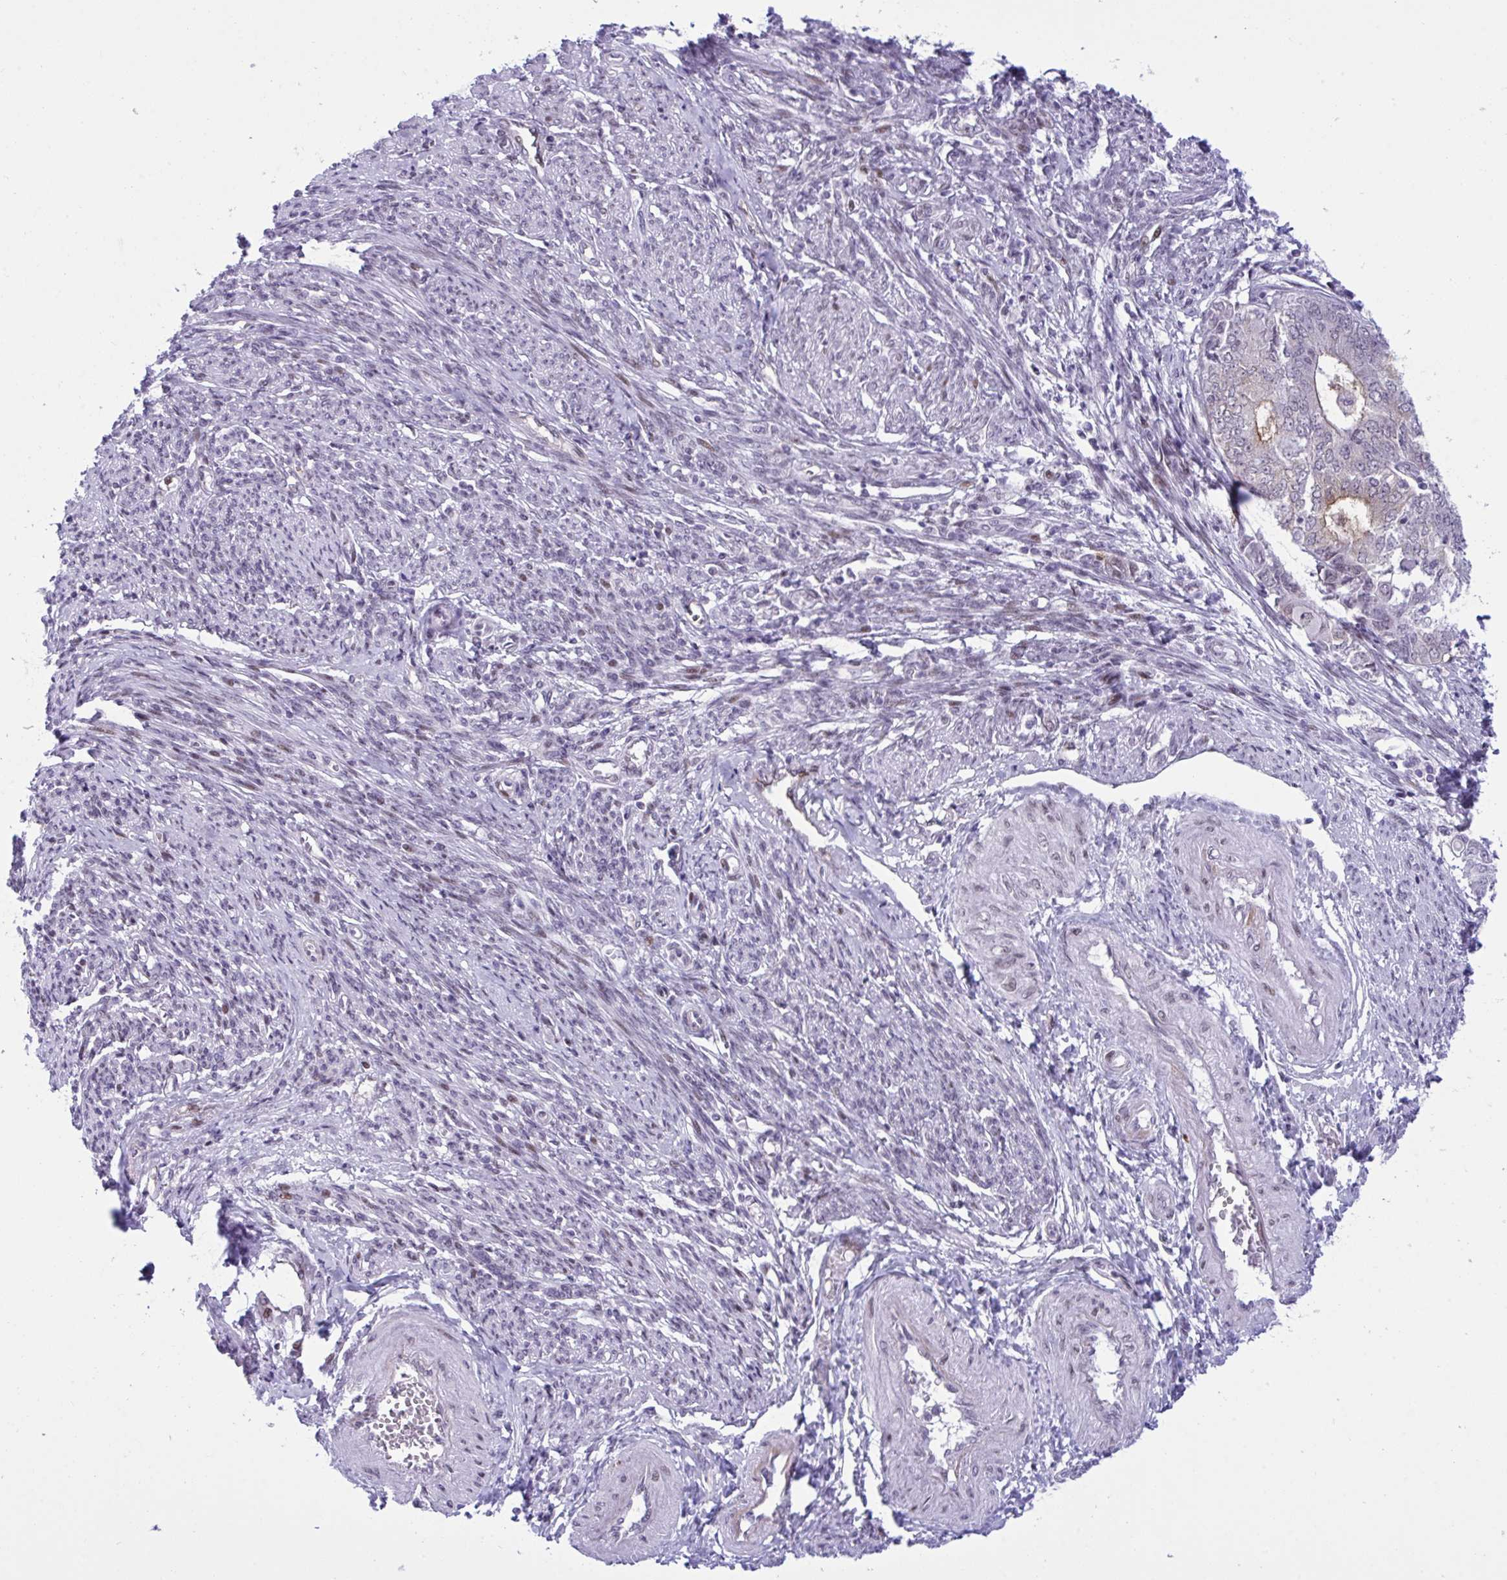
{"staining": {"intensity": "negative", "quantity": "none", "location": "none"}, "tissue": "endometrial cancer", "cell_type": "Tumor cells", "image_type": "cancer", "snomed": [{"axis": "morphology", "description": "Adenocarcinoma, NOS"}, {"axis": "topography", "description": "Endometrium"}], "caption": "This is an immunohistochemistry photomicrograph of endometrial cancer (adenocarcinoma). There is no positivity in tumor cells.", "gene": "ZFHX3", "patient": {"sex": "female", "age": 62}}